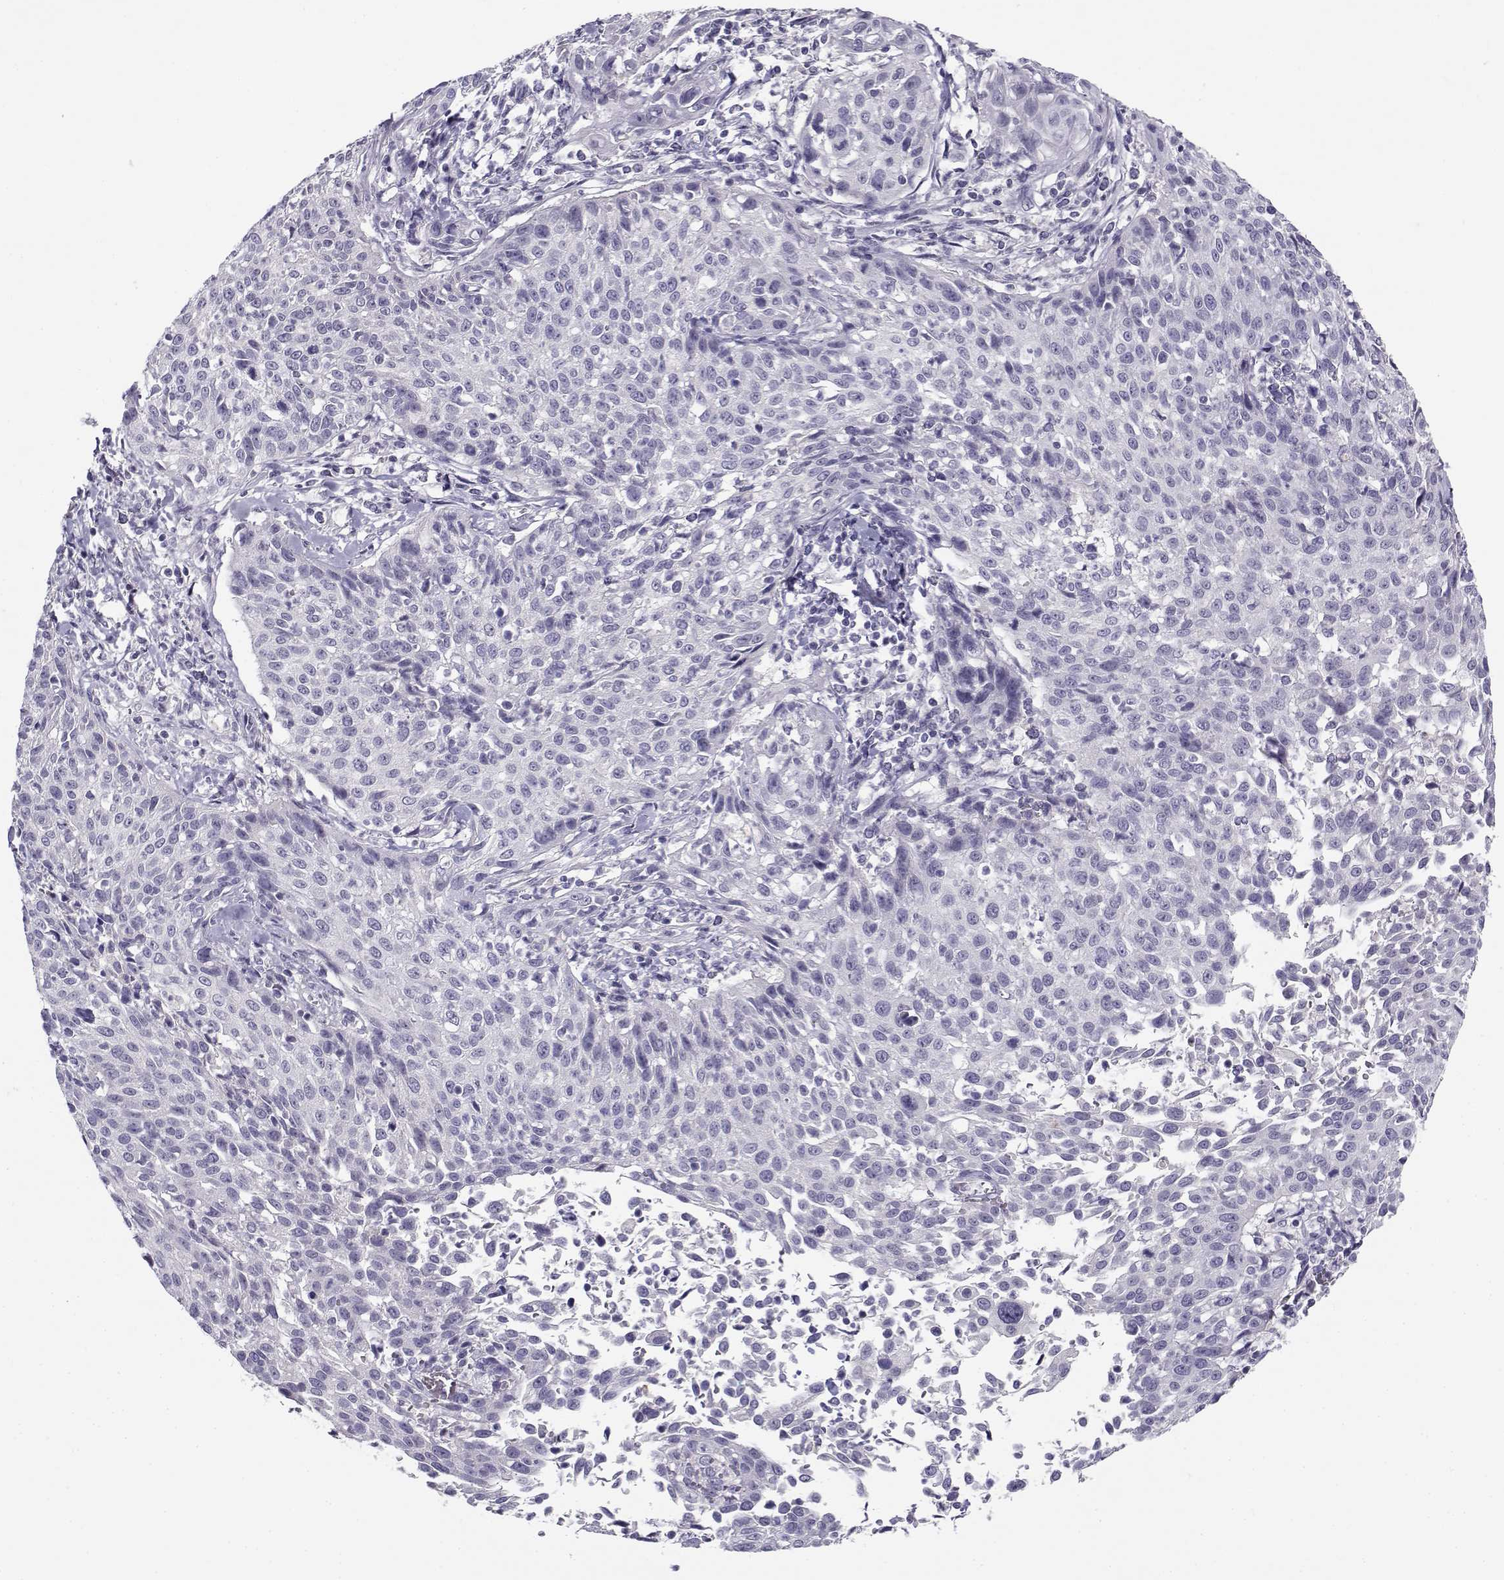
{"staining": {"intensity": "negative", "quantity": "none", "location": "none"}, "tissue": "cervical cancer", "cell_type": "Tumor cells", "image_type": "cancer", "snomed": [{"axis": "morphology", "description": "Squamous cell carcinoma, NOS"}, {"axis": "topography", "description": "Cervix"}], "caption": "Immunohistochemistry (IHC) micrograph of neoplastic tissue: cervical cancer stained with DAB displays no significant protein positivity in tumor cells. (DAB (3,3'-diaminobenzidine) immunohistochemistry (IHC) with hematoxylin counter stain).", "gene": "CFAP77", "patient": {"sex": "female", "age": 26}}